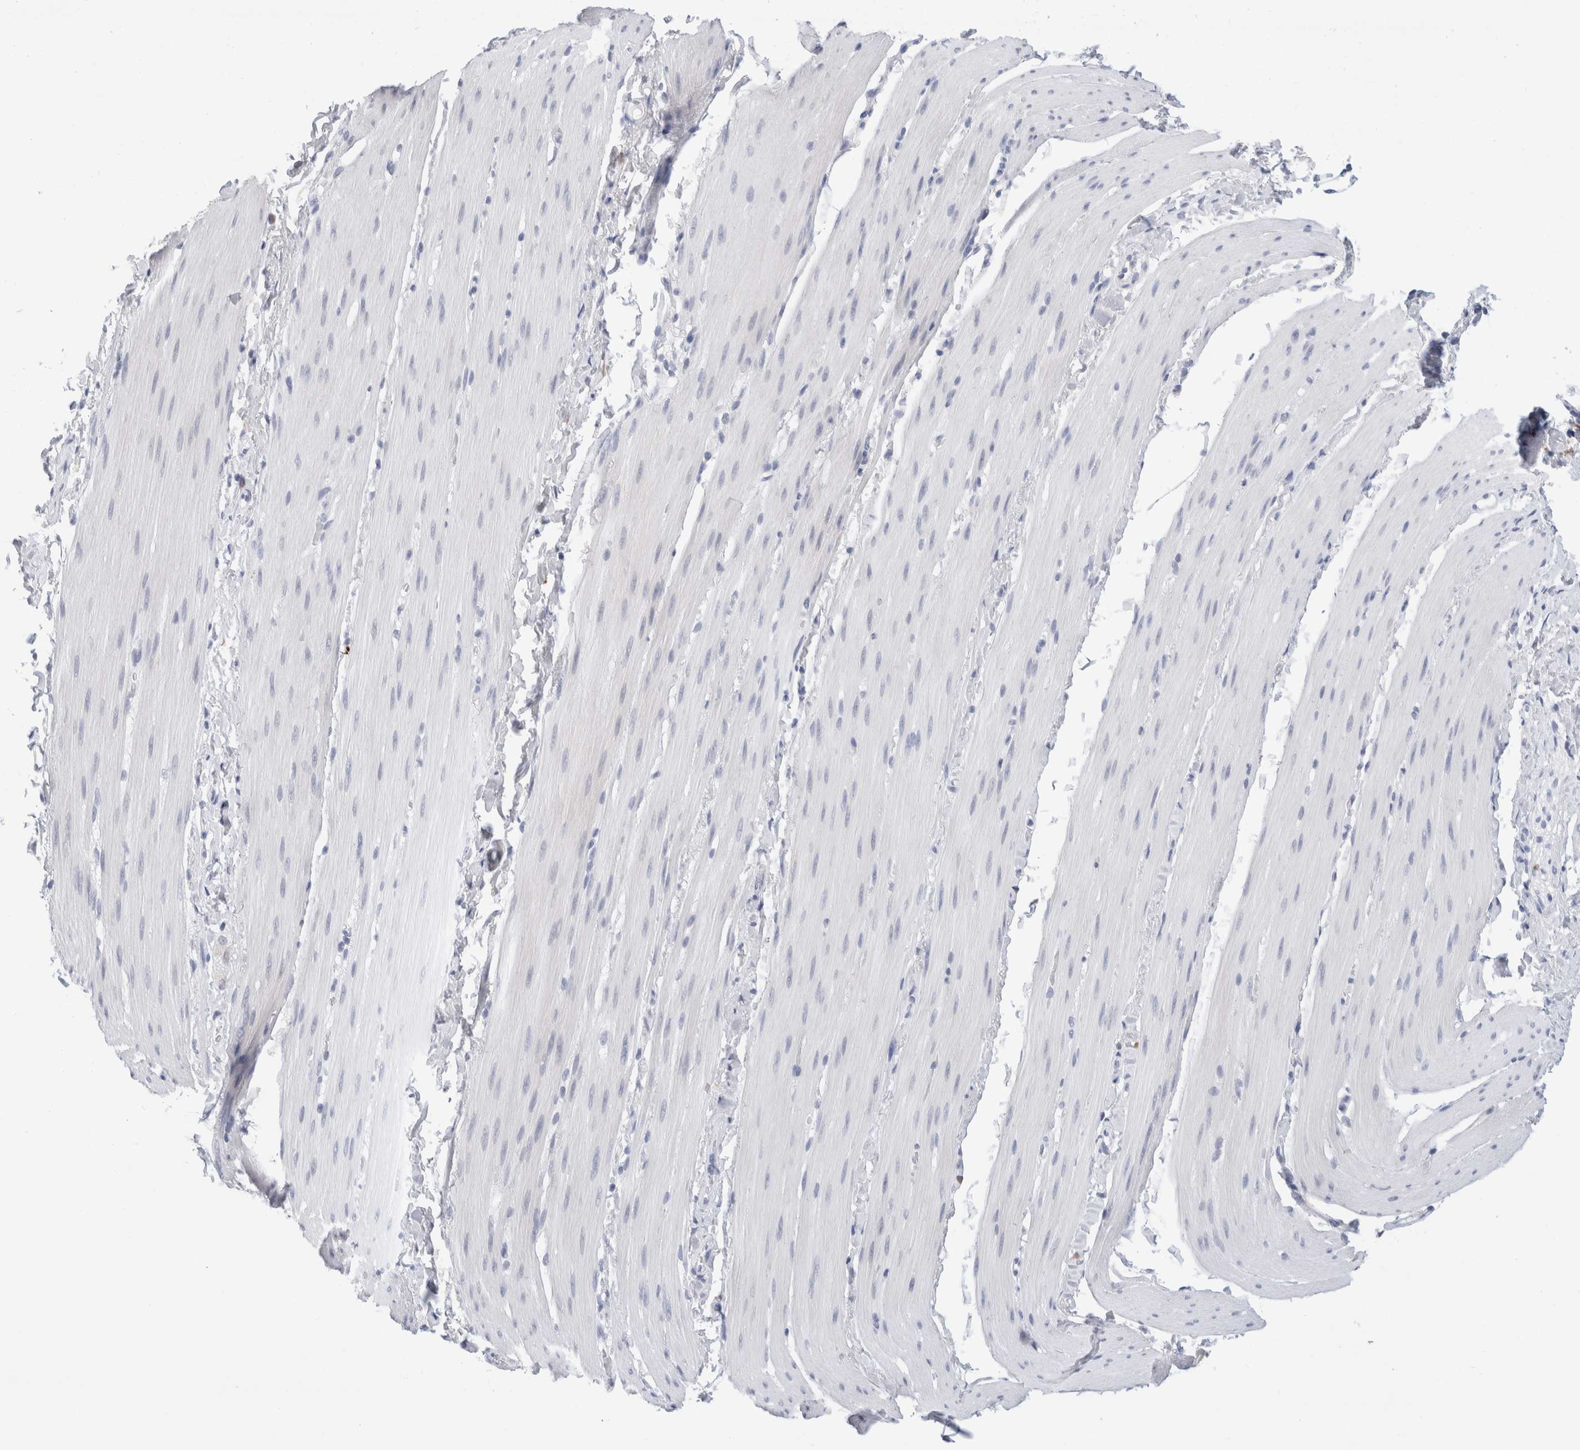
{"staining": {"intensity": "negative", "quantity": "none", "location": "none"}, "tissue": "smooth muscle", "cell_type": "Smooth muscle cells", "image_type": "normal", "snomed": [{"axis": "morphology", "description": "Normal tissue, NOS"}, {"axis": "topography", "description": "Smooth muscle"}, {"axis": "topography", "description": "Small intestine"}], "caption": "Immunohistochemical staining of benign human smooth muscle demonstrates no significant positivity in smooth muscle cells.", "gene": "SLC22A12", "patient": {"sex": "female", "age": 84}}